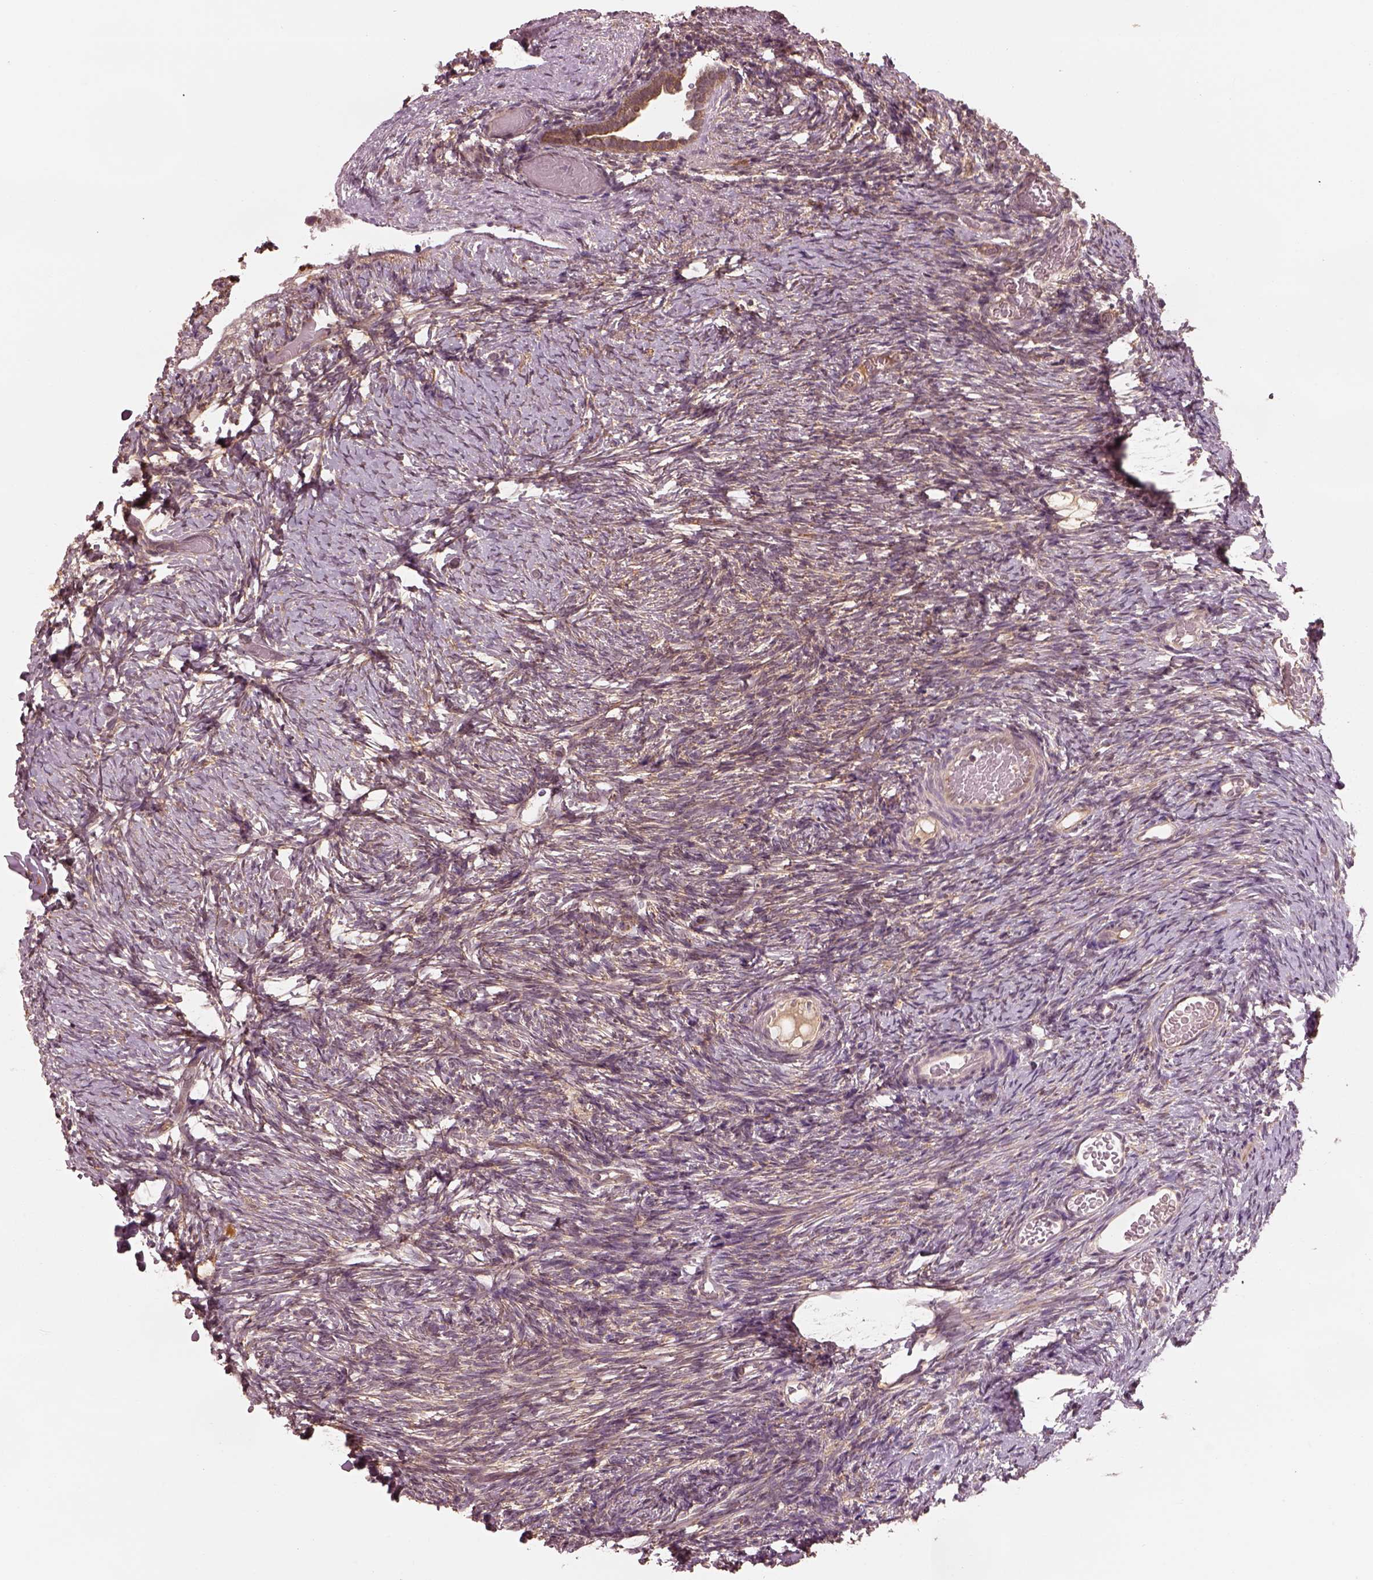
{"staining": {"intensity": "weak", "quantity": "25%-75%", "location": "cytoplasmic/membranous"}, "tissue": "ovary", "cell_type": "Ovarian stroma cells", "image_type": "normal", "snomed": [{"axis": "morphology", "description": "Normal tissue, NOS"}, {"axis": "topography", "description": "Ovary"}], "caption": "Ovarian stroma cells display low levels of weak cytoplasmic/membranous expression in approximately 25%-75% of cells in unremarkable human ovary. The staining is performed using DAB (3,3'-diaminobenzidine) brown chromogen to label protein expression. The nuclei are counter-stained blue using hematoxylin.", "gene": "RPS5", "patient": {"sex": "female", "age": 39}}